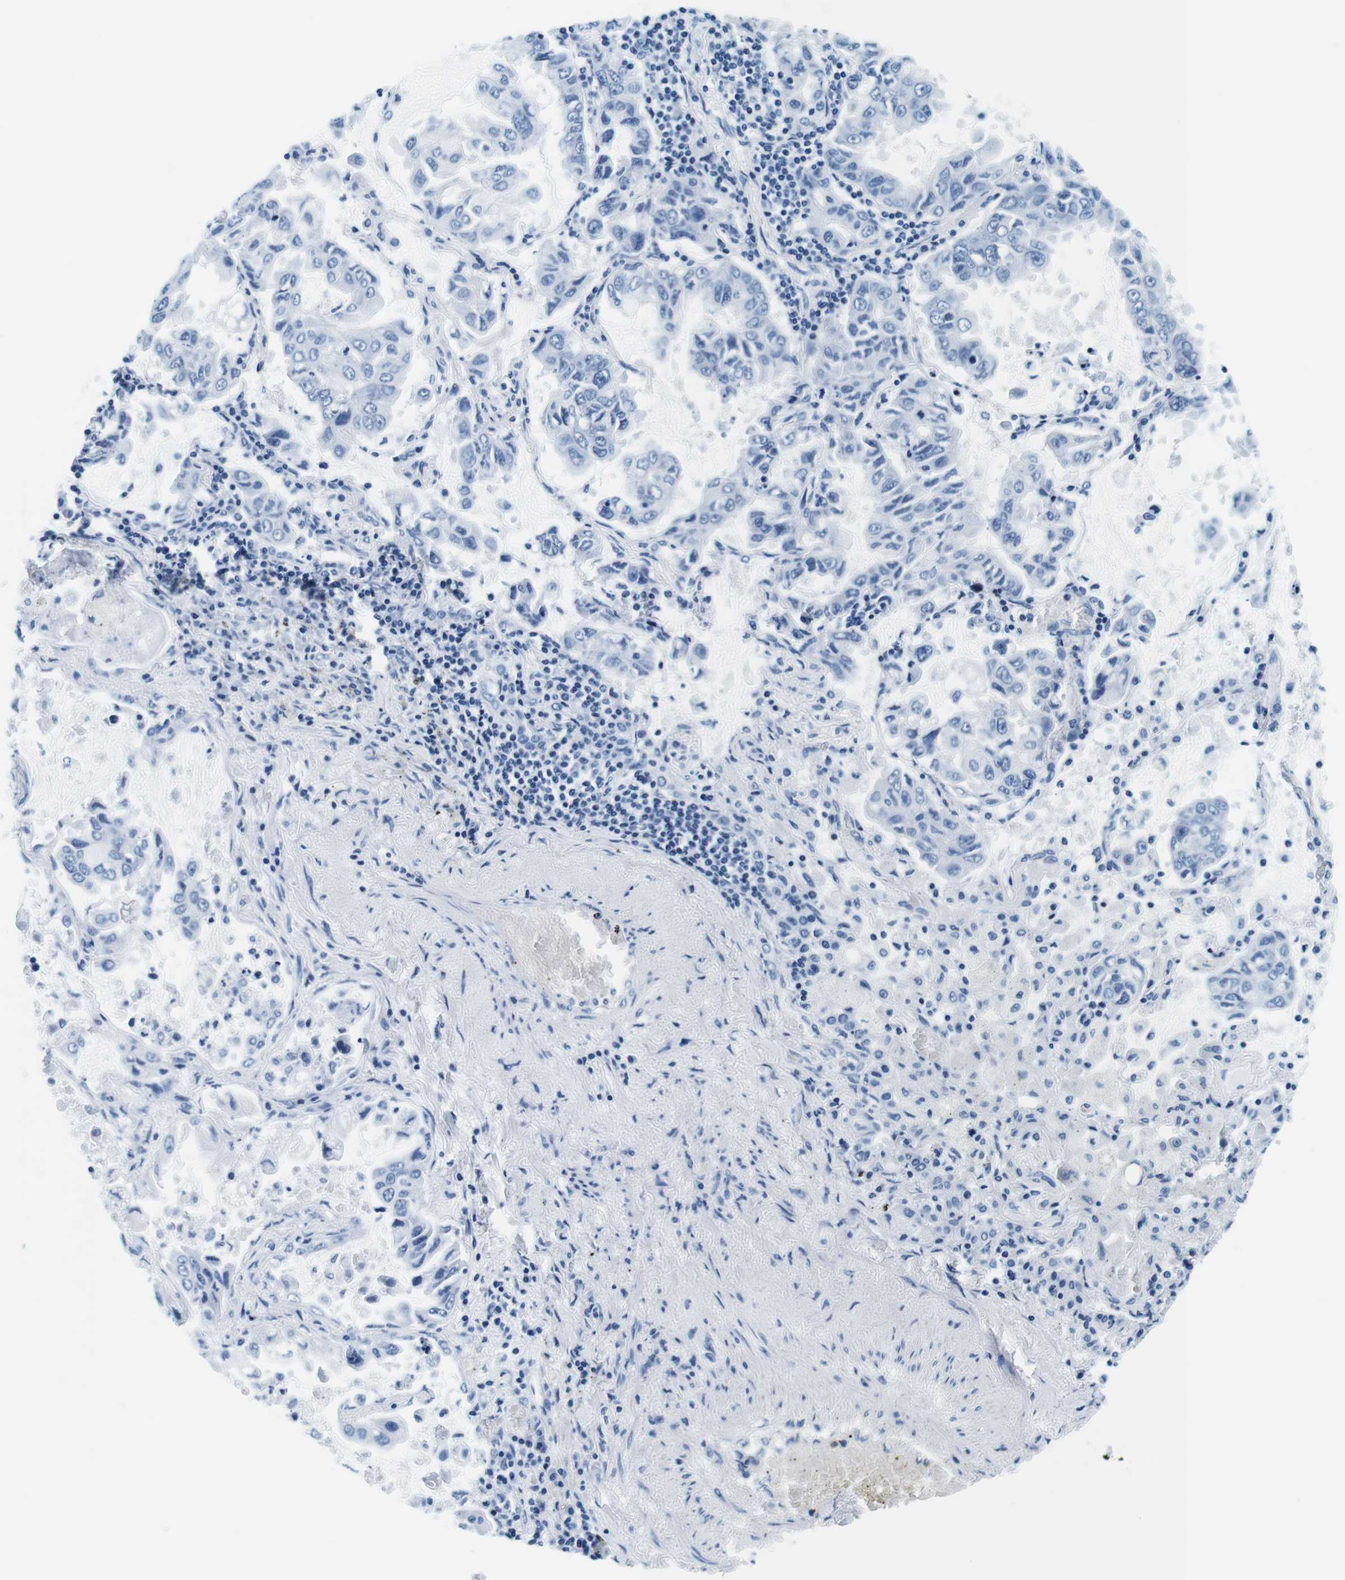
{"staining": {"intensity": "negative", "quantity": "none", "location": "none"}, "tissue": "lung cancer", "cell_type": "Tumor cells", "image_type": "cancer", "snomed": [{"axis": "morphology", "description": "Adenocarcinoma, NOS"}, {"axis": "topography", "description": "Lung"}], "caption": "Tumor cells are negative for protein expression in human lung cancer (adenocarcinoma).", "gene": "ELANE", "patient": {"sex": "male", "age": 64}}